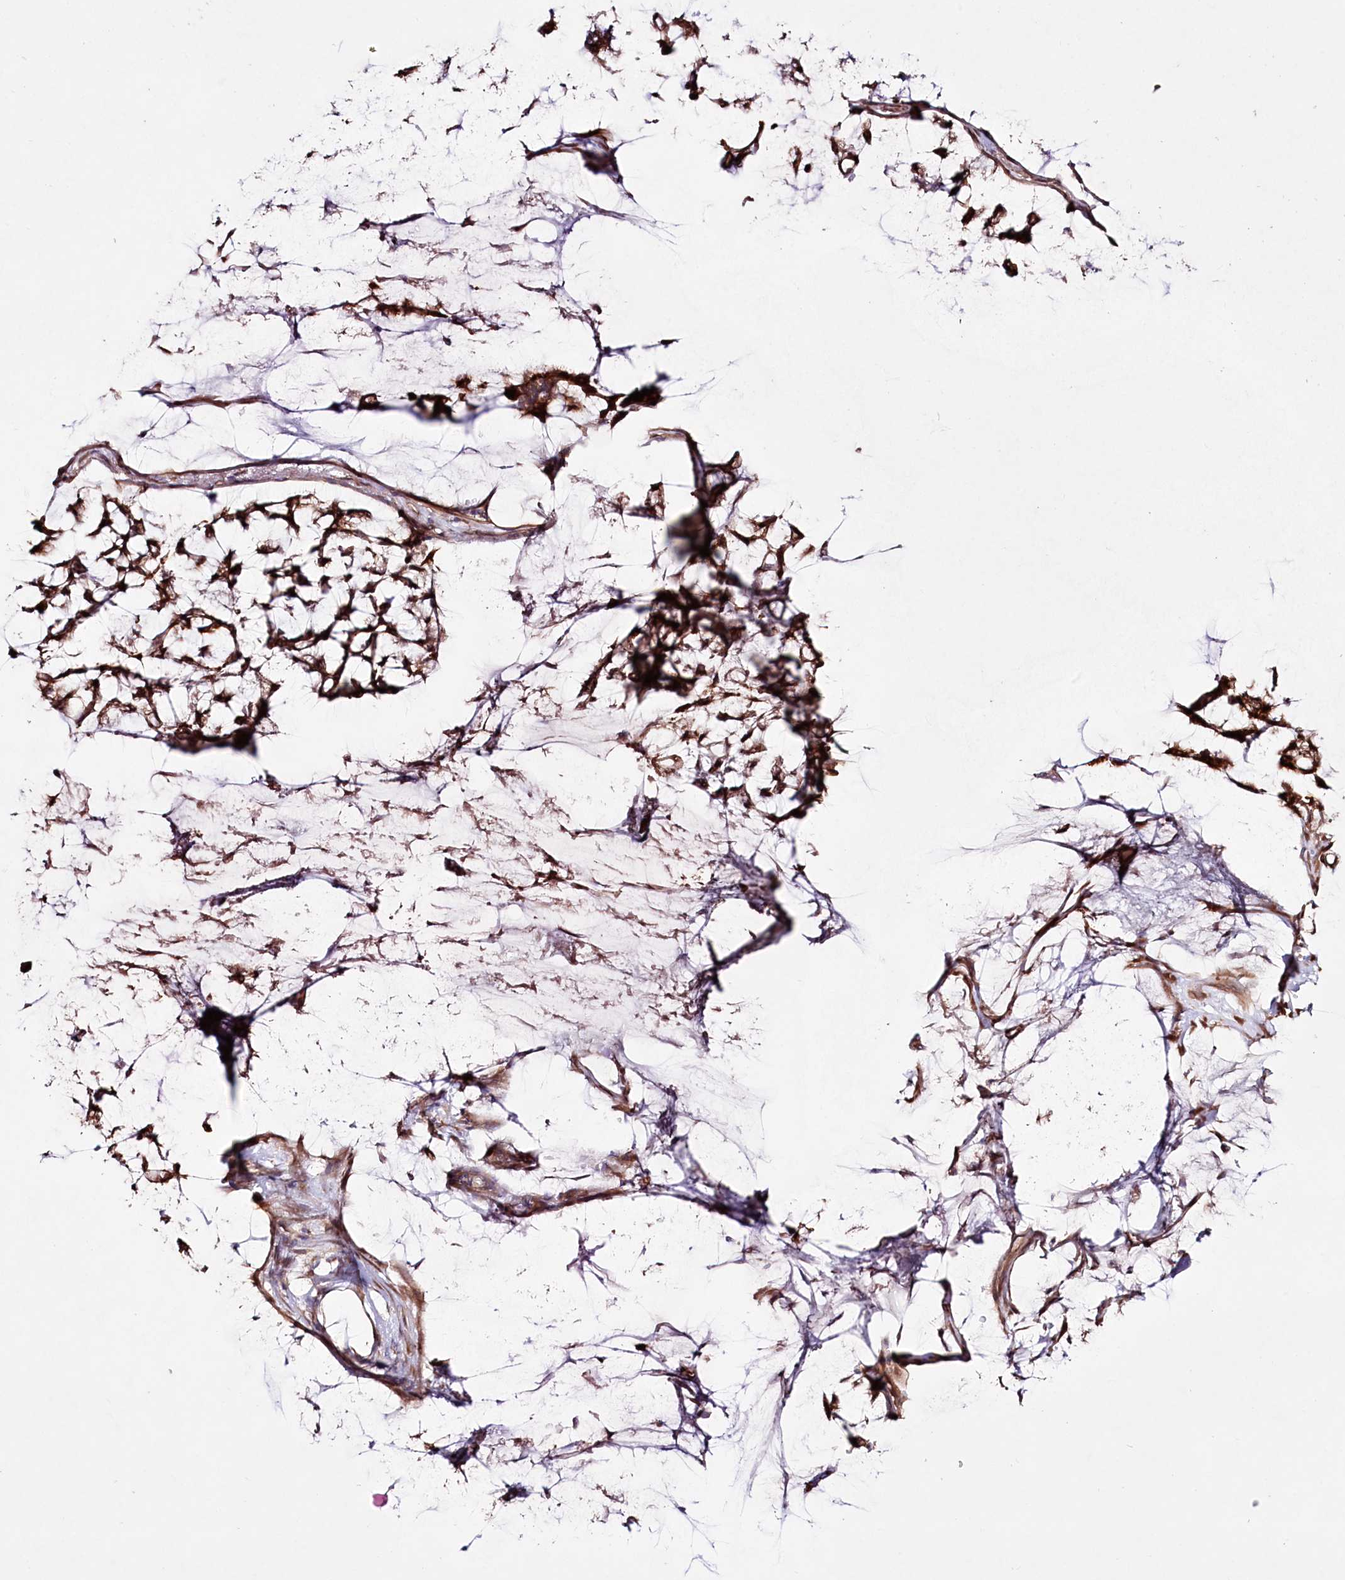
{"staining": {"intensity": "strong", "quantity": ">75%", "location": "cytoplasmic/membranous"}, "tissue": "stomach cancer", "cell_type": "Tumor cells", "image_type": "cancer", "snomed": [{"axis": "morphology", "description": "Adenocarcinoma, NOS"}, {"axis": "topography", "description": "Stomach, lower"}], "caption": "Adenocarcinoma (stomach) tissue displays strong cytoplasmic/membranous staining in about >75% of tumor cells, visualized by immunohistochemistry.", "gene": "REXO2", "patient": {"sex": "male", "age": 67}}